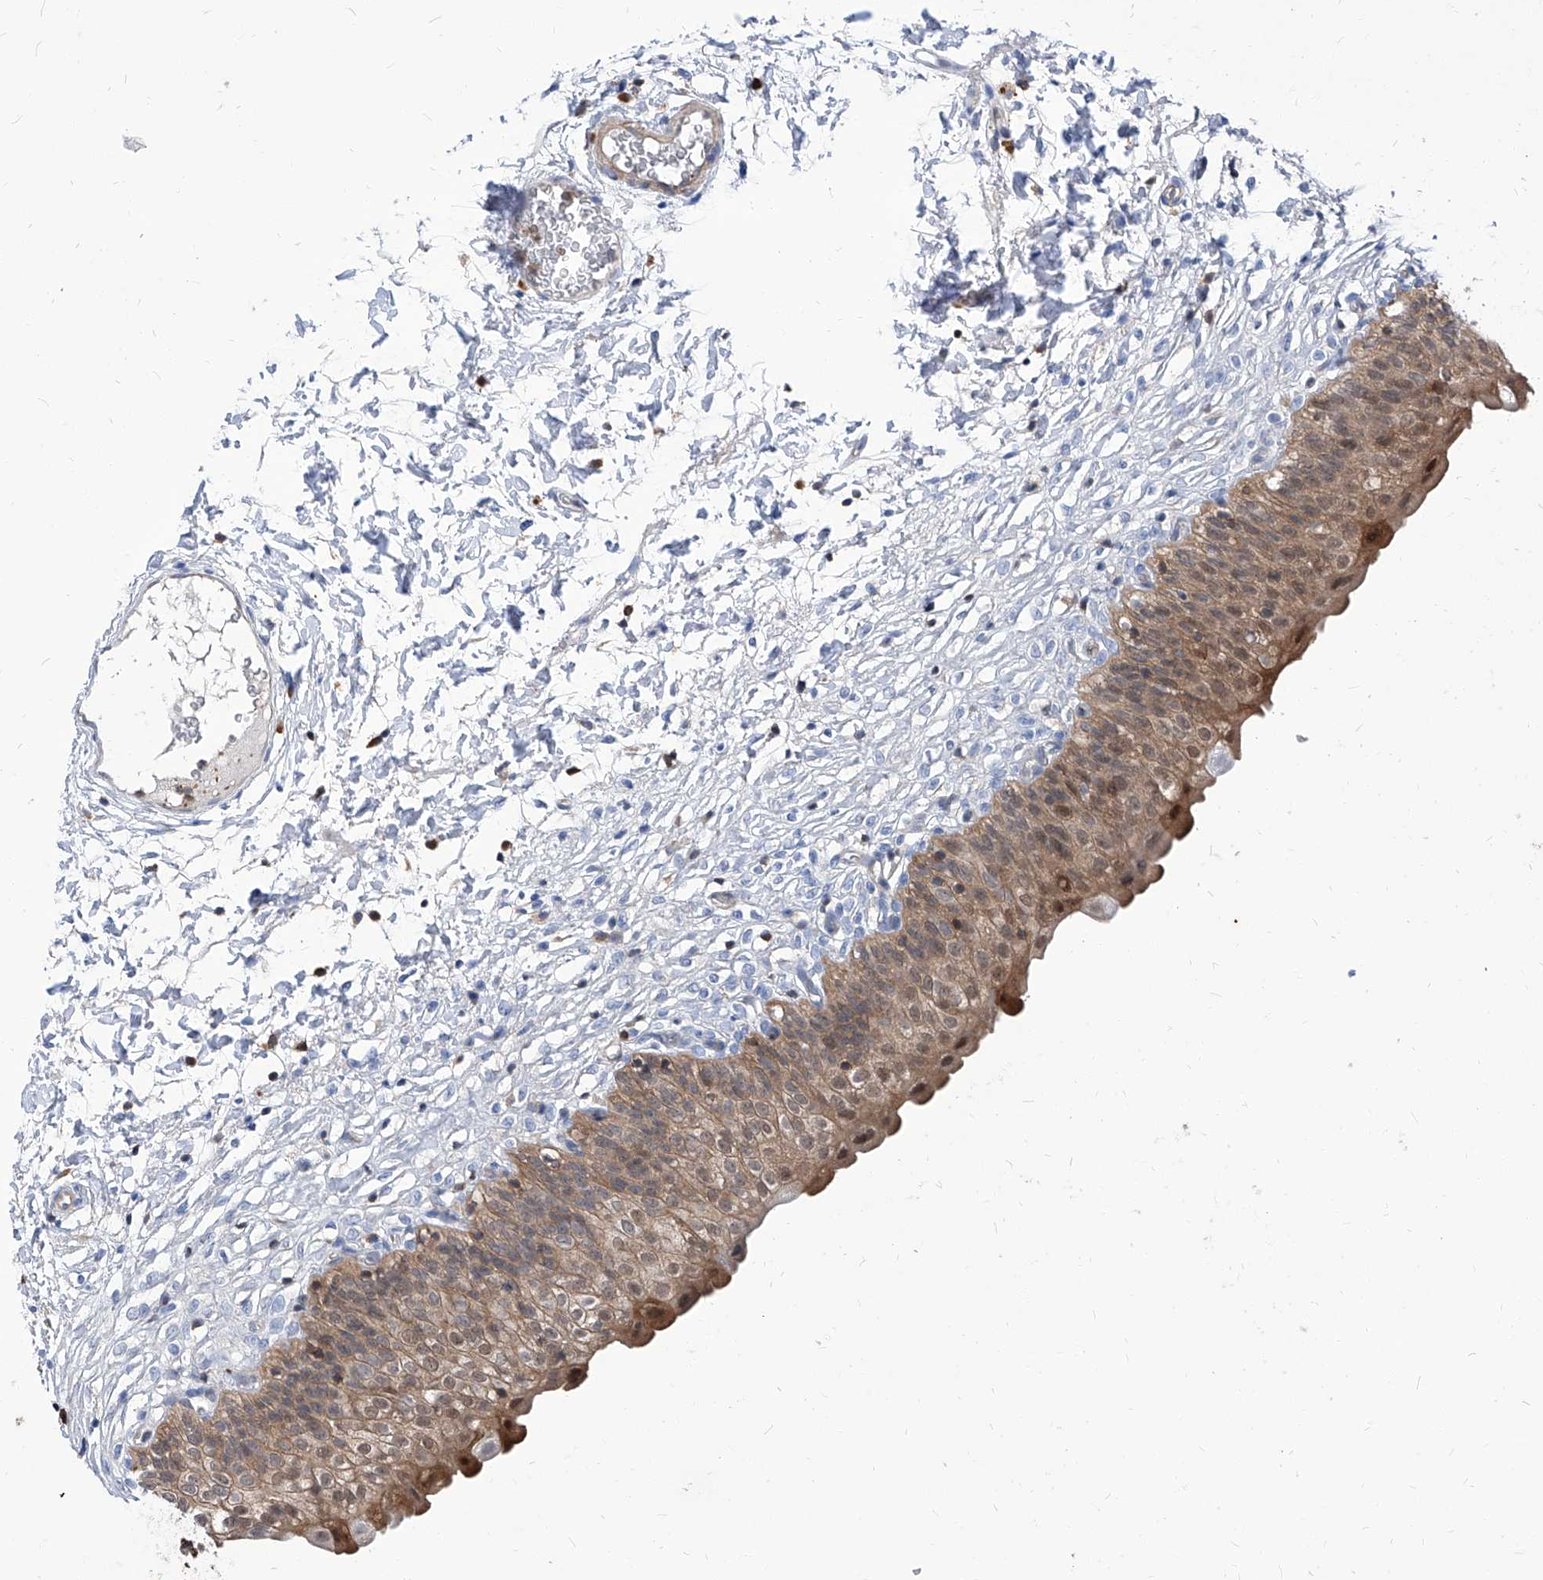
{"staining": {"intensity": "moderate", "quantity": ">75%", "location": "cytoplasmic/membranous,nuclear"}, "tissue": "urinary bladder", "cell_type": "Urothelial cells", "image_type": "normal", "snomed": [{"axis": "morphology", "description": "Normal tissue, NOS"}, {"axis": "topography", "description": "Urinary bladder"}], "caption": "Immunohistochemical staining of normal urinary bladder exhibits >75% levels of moderate cytoplasmic/membranous,nuclear protein positivity in about >75% of urothelial cells.", "gene": "ABRACL", "patient": {"sex": "male", "age": 55}}